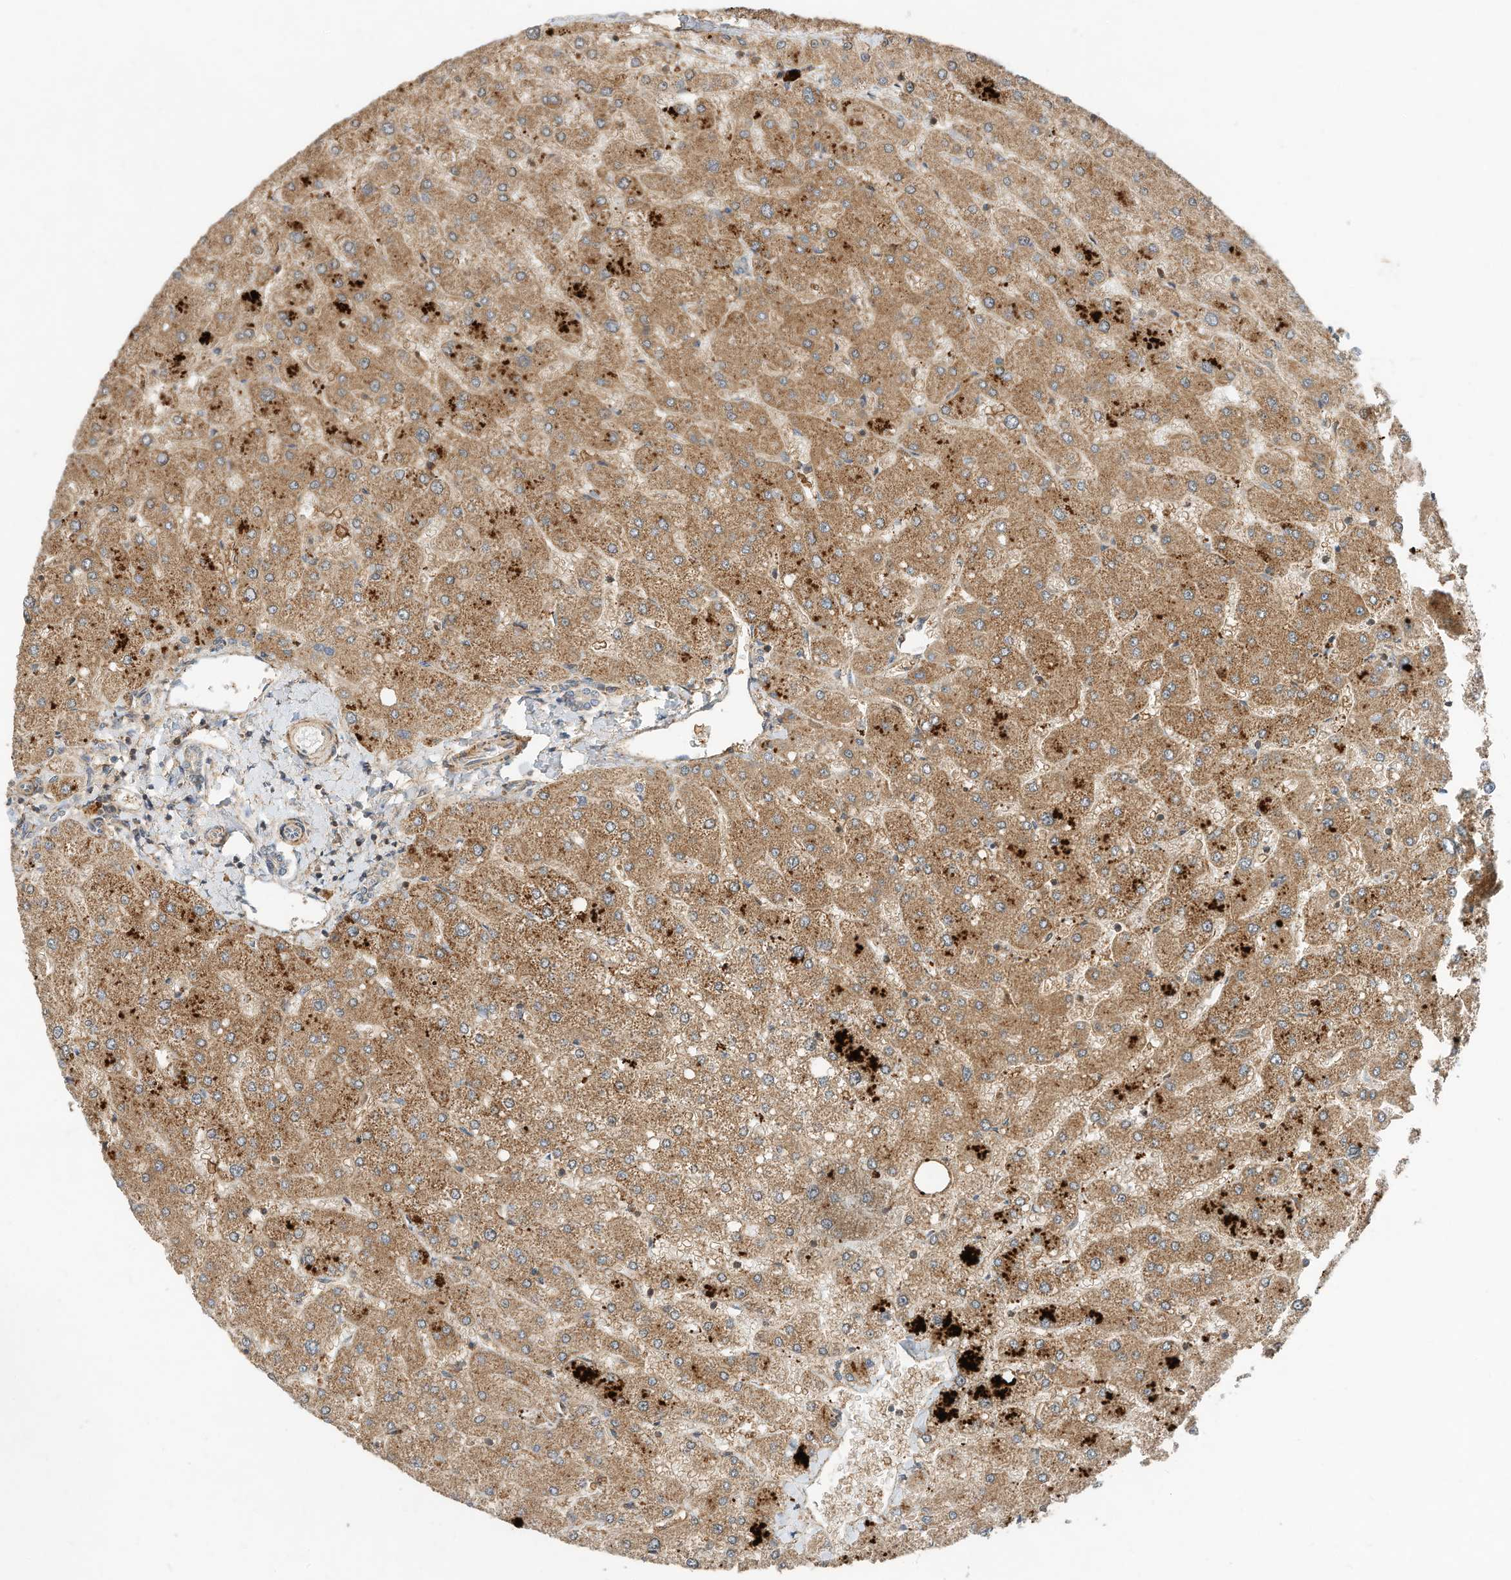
{"staining": {"intensity": "negative", "quantity": "none", "location": "none"}, "tissue": "liver", "cell_type": "Cholangiocytes", "image_type": "normal", "snomed": [{"axis": "morphology", "description": "Normal tissue, NOS"}, {"axis": "topography", "description": "Liver"}], "caption": "Image shows no protein expression in cholangiocytes of normal liver. (Brightfield microscopy of DAB (3,3'-diaminobenzidine) immunohistochemistry at high magnification).", "gene": "CPAMD8", "patient": {"sex": "male", "age": 55}}